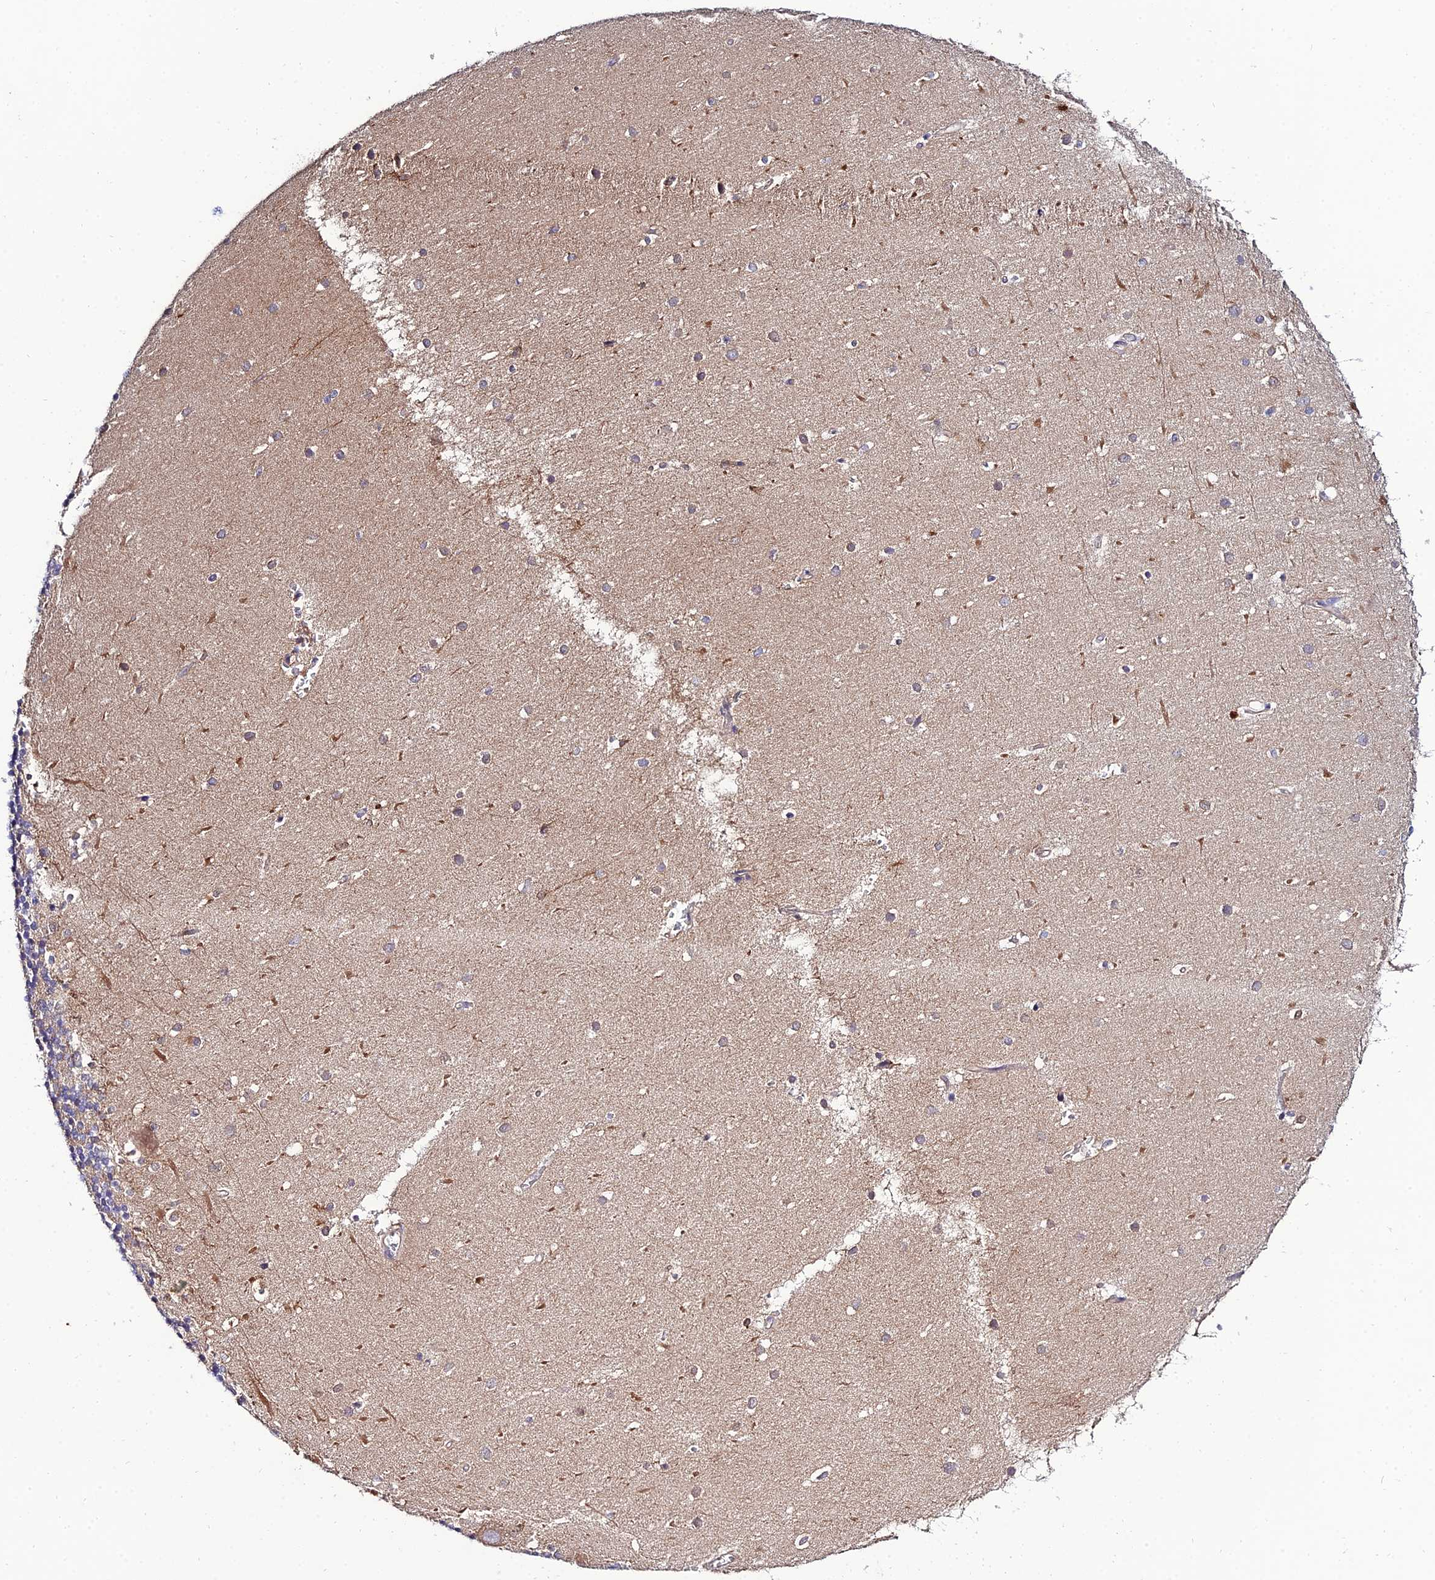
{"staining": {"intensity": "weak", "quantity": "25%-75%", "location": "cytoplasmic/membranous"}, "tissue": "cerebellum", "cell_type": "Cells in granular layer", "image_type": "normal", "snomed": [{"axis": "morphology", "description": "Normal tissue, NOS"}, {"axis": "topography", "description": "Cerebellum"}], "caption": "A low amount of weak cytoplasmic/membranous staining is seen in approximately 25%-75% of cells in granular layer in benign cerebellum. (Stains: DAB in brown, nuclei in blue, Microscopy: brightfield microscopy at high magnification).", "gene": "ARL6IP1", "patient": {"sex": "male", "age": 54}}